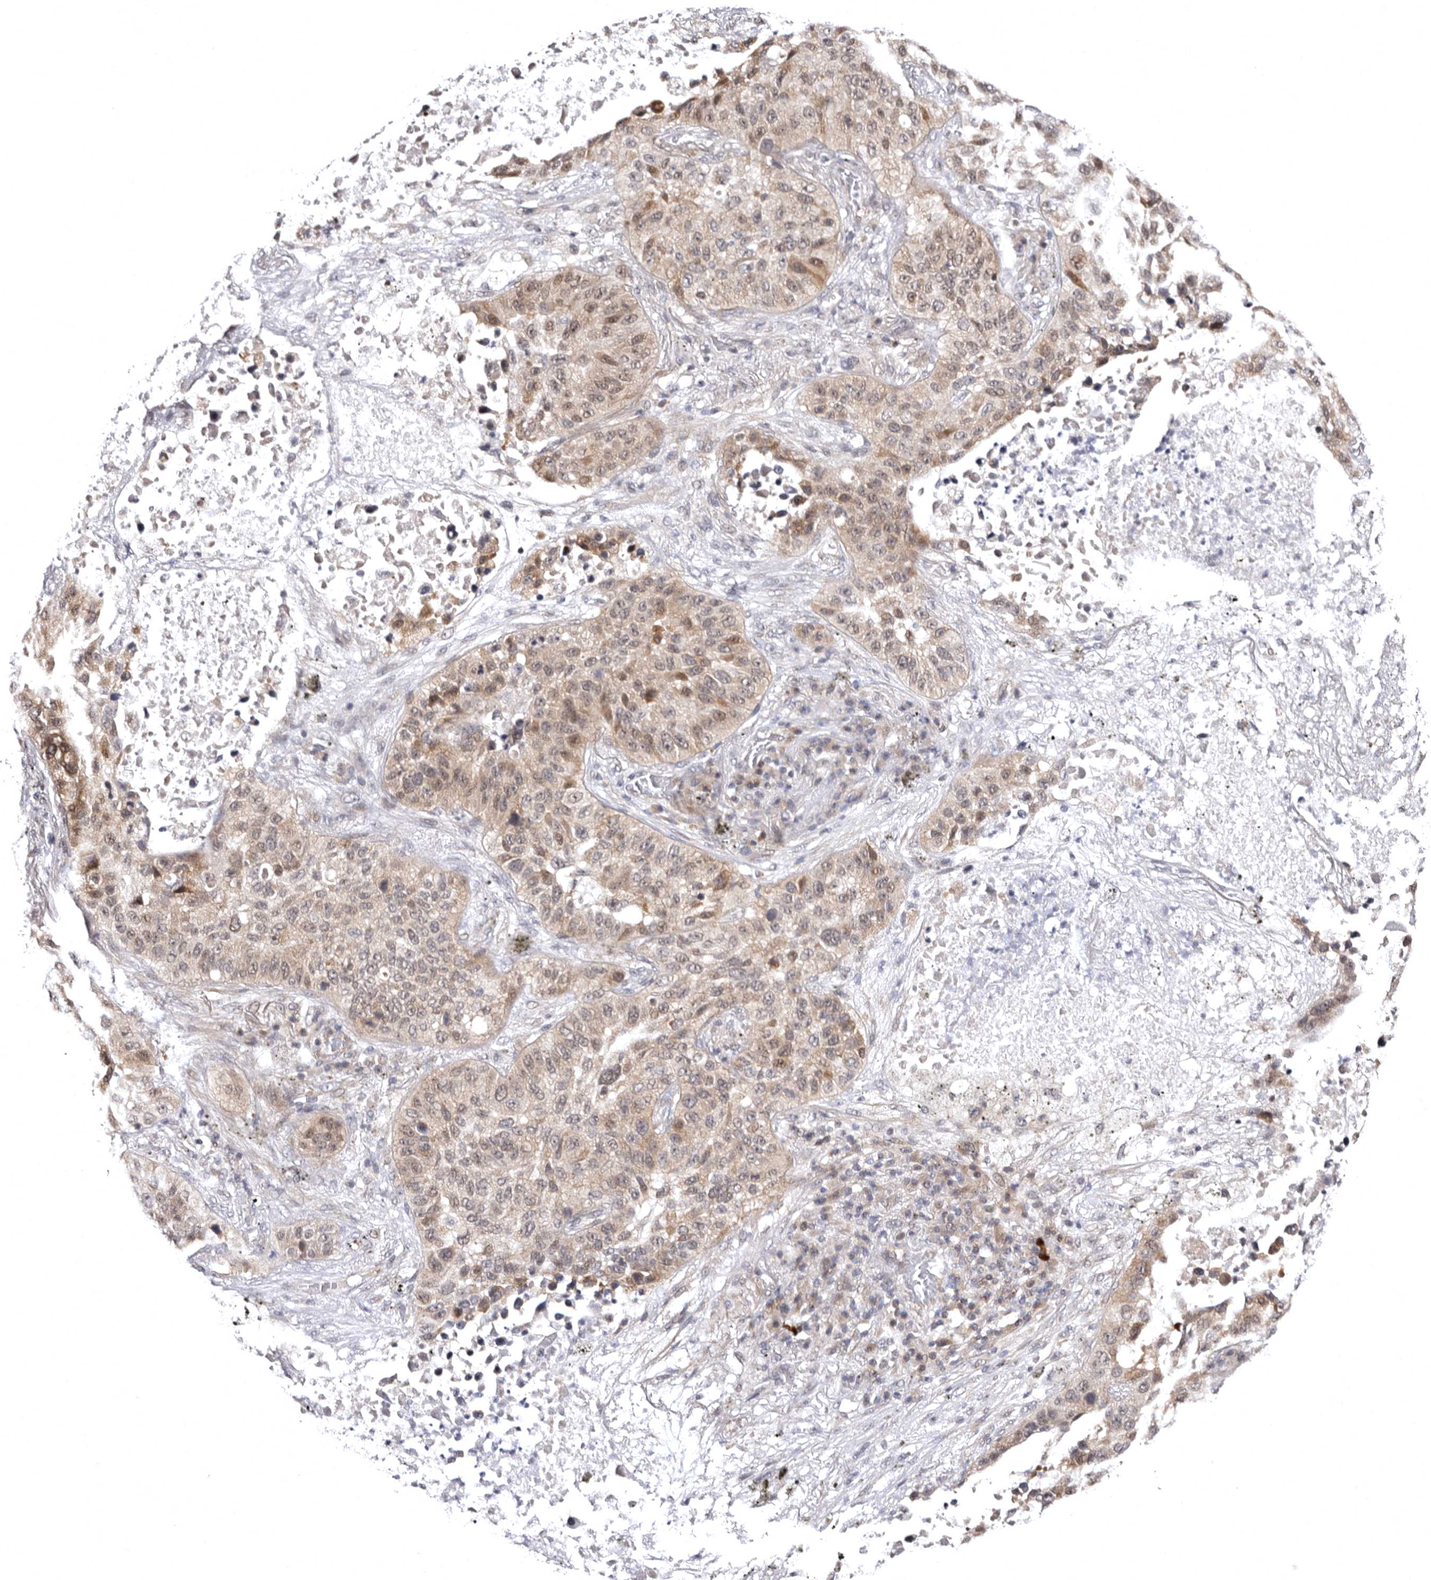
{"staining": {"intensity": "moderate", "quantity": ">75%", "location": "cytoplasmic/membranous,nuclear"}, "tissue": "lung cancer", "cell_type": "Tumor cells", "image_type": "cancer", "snomed": [{"axis": "morphology", "description": "Squamous cell carcinoma, NOS"}, {"axis": "topography", "description": "Lung"}], "caption": "The immunohistochemical stain shows moderate cytoplasmic/membranous and nuclear staining in tumor cells of lung squamous cell carcinoma tissue. (IHC, brightfield microscopy, high magnification).", "gene": "PHF20L1", "patient": {"sex": "male", "age": 57}}